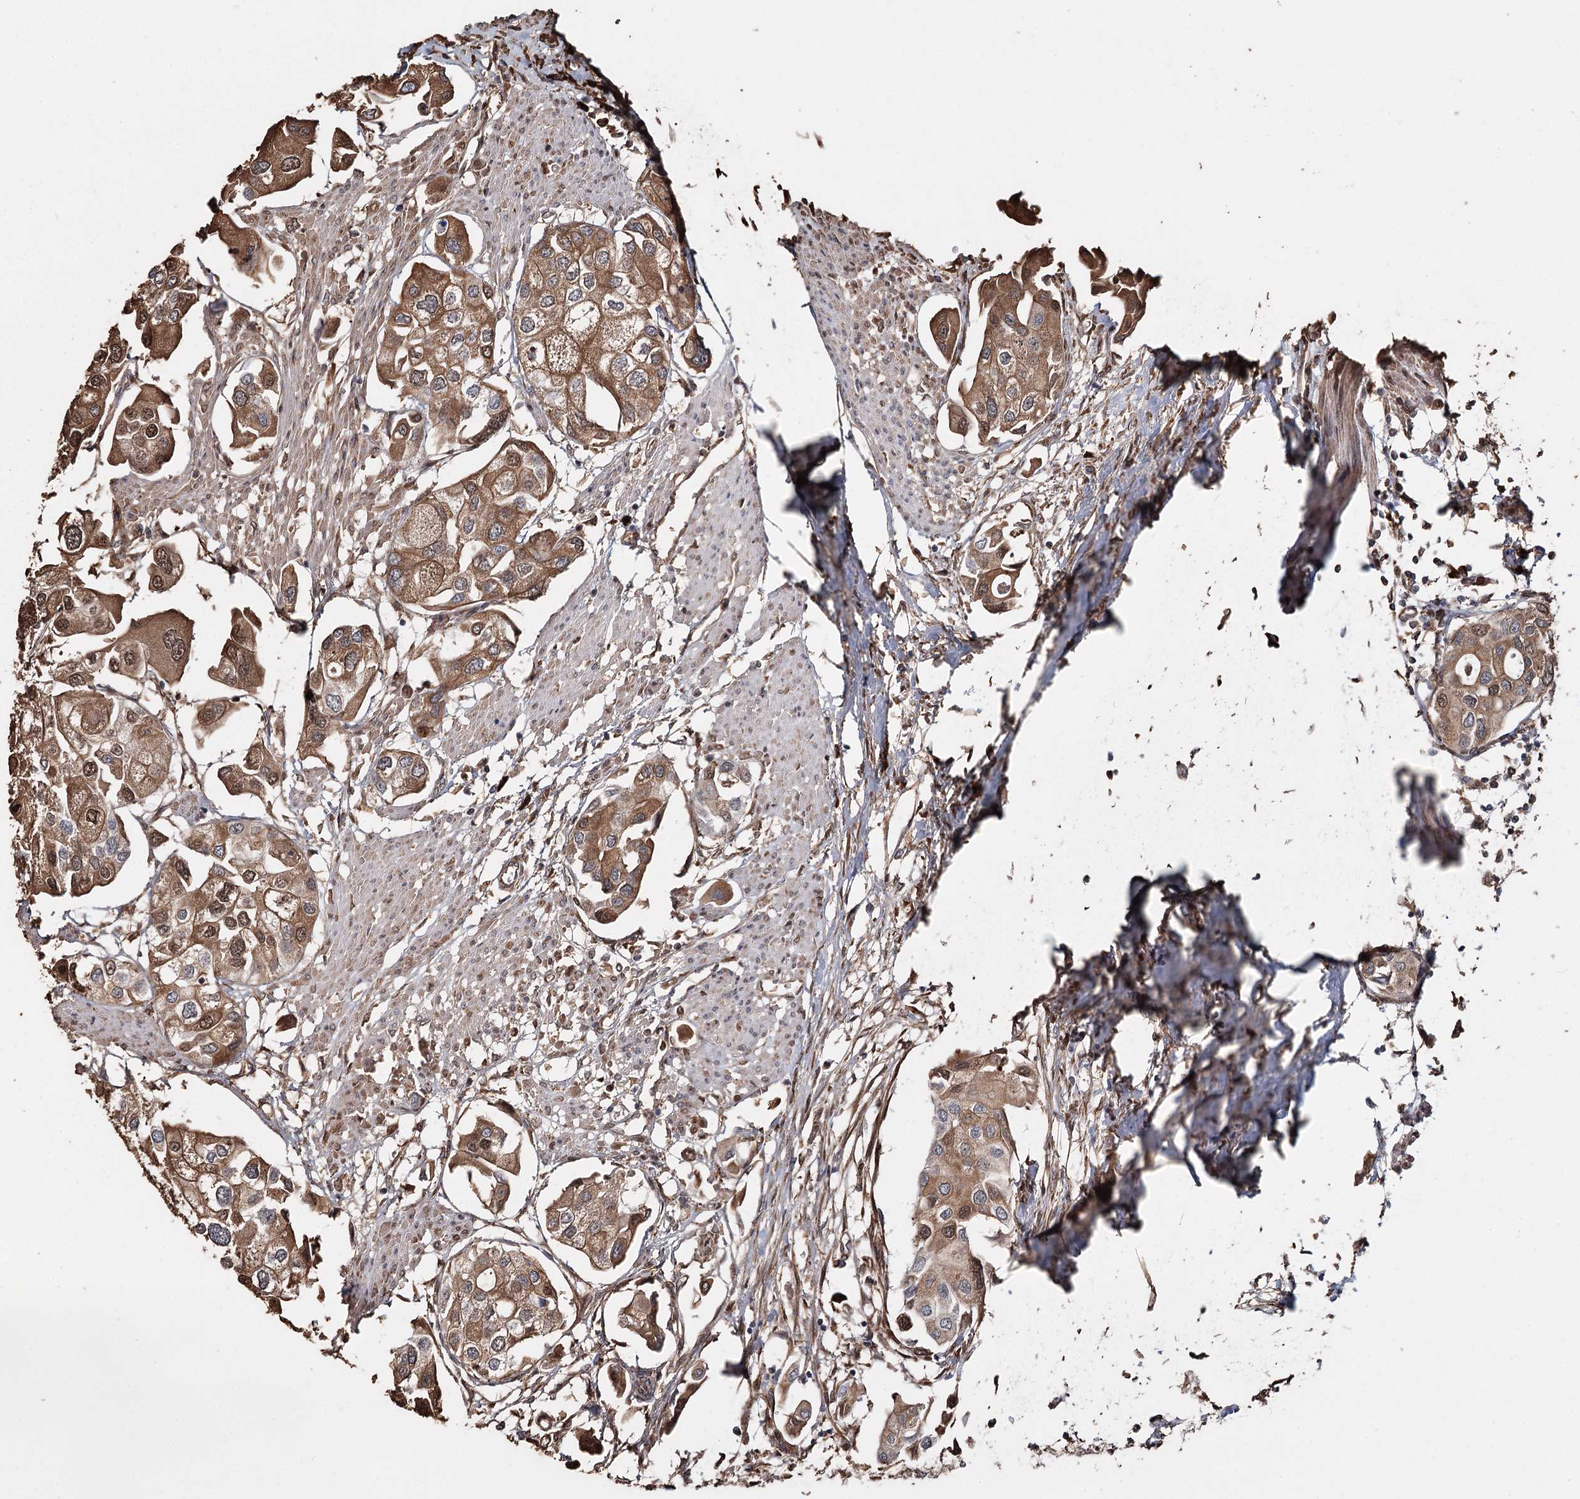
{"staining": {"intensity": "moderate", "quantity": ">75%", "location": "cytoplasmic/membranous,nuclear"}, "tissue": "urothelial cancer", "cell_type": "Tumor cells", "image_type": "cancer", "snomed": [{"axis": "morphology", "description": "Urothelial carcinoma, High grade"}, {"axis": "topography", "description": "Urinary bladder"}], "caption": "A brown stain shows moderate cytoplasmic/membranous and nuclear positivity of a protein in human urothelial cancer tumor cells.", "gene": "SYVN1", "patient": {"sex": "male", "age": 64}}